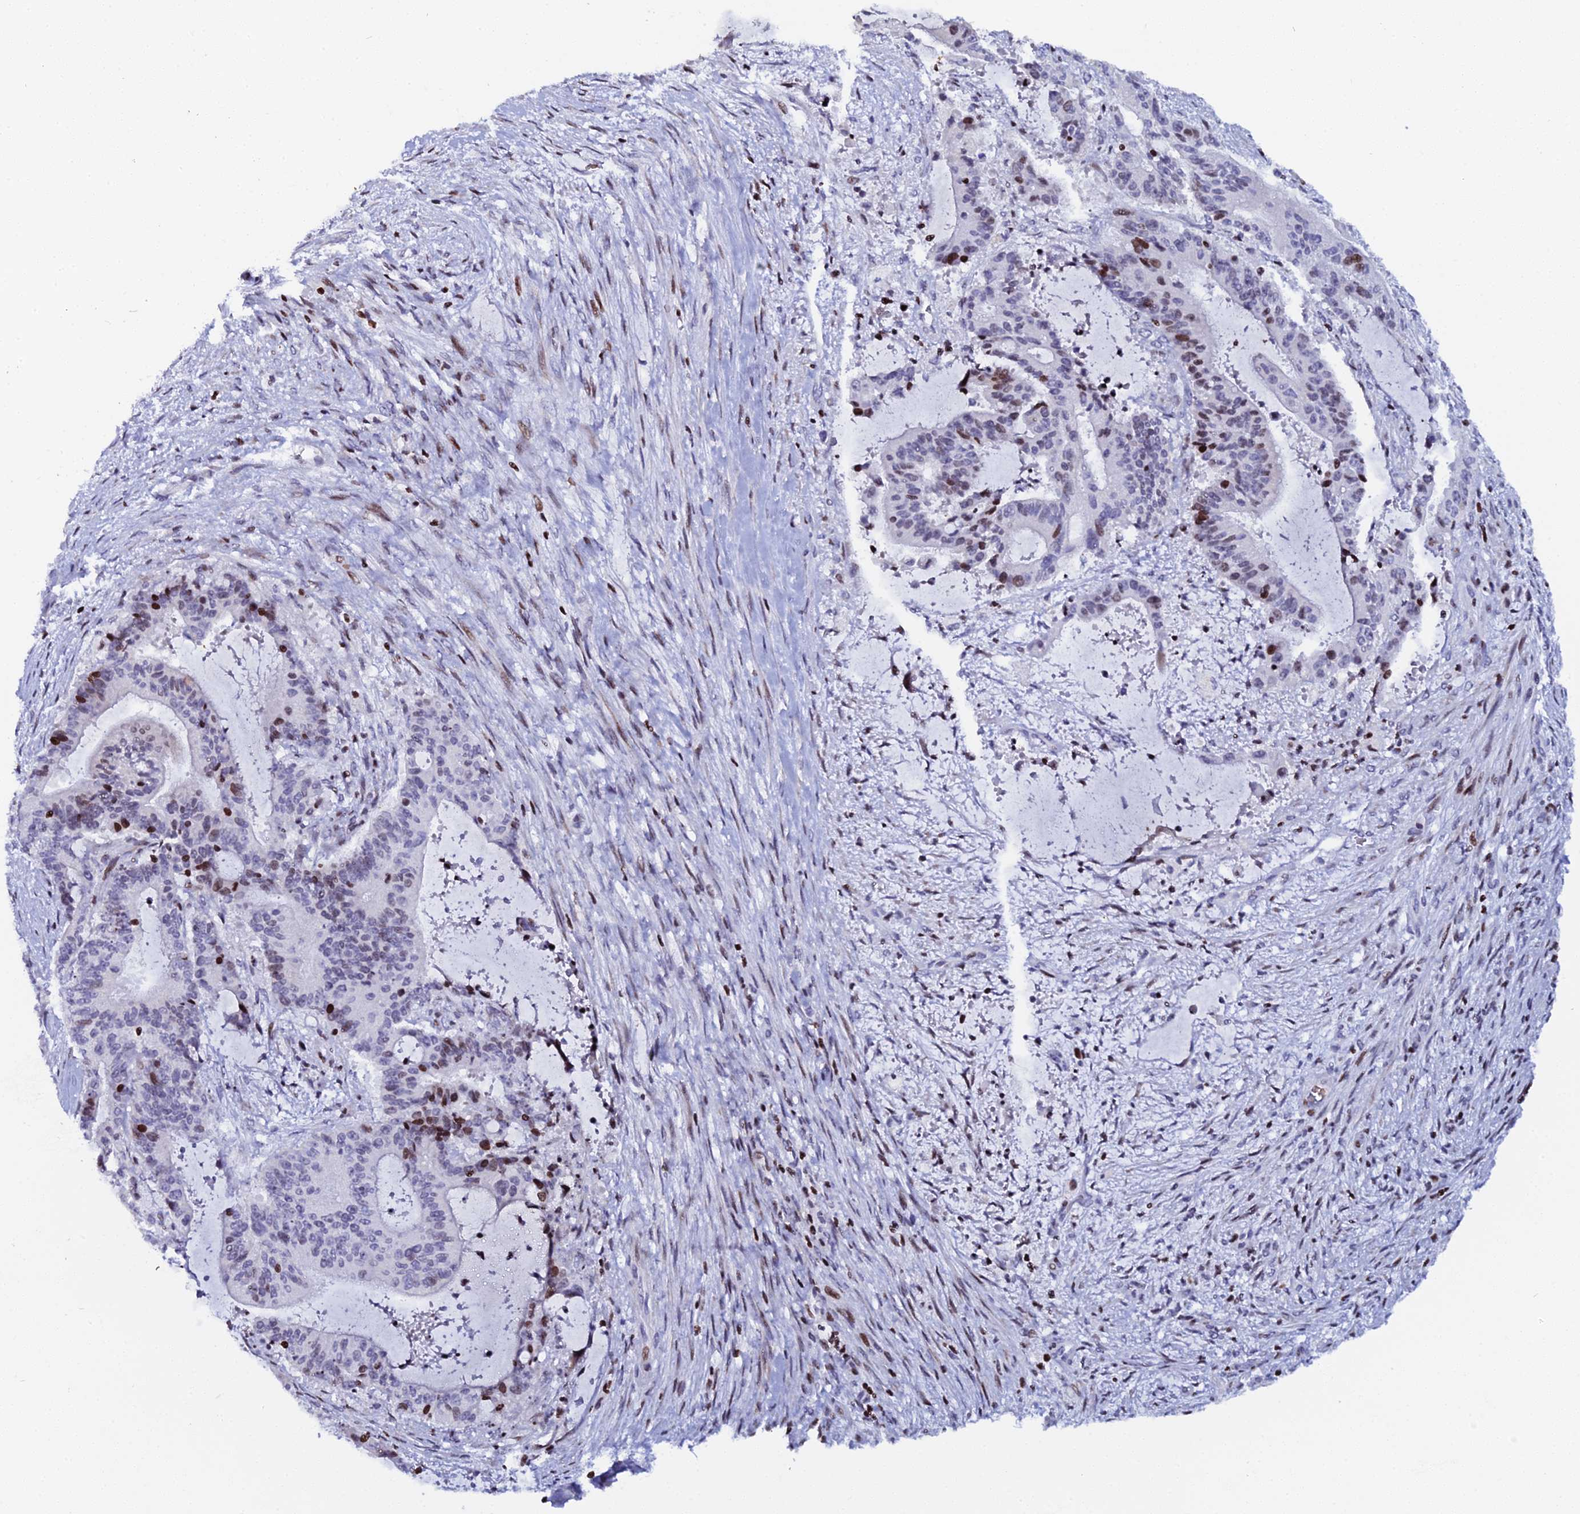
{"staining": {"intensity": "moderate", "quantity": "<25%", "location": "nuclear"}, "tissue": "liver cancer", "cell_type": "Tumor cells", "image_type": "cancer", "snomed": [{"axis": "morphology", "description": "Normal tissue, NOS"}, {"axis": "morphology", "description": "Cholangiocarcinoma"}, {"axis": "topography", "description": "Liver"}, {"axis": "topography", "description": "Peripheral nerve tissue"}], "caption": "Tumor cells show low levels of moderate nuclear staining in approximately <25% of cells in liver cancer (cholangiocarcinoma).", "gene": "MYNN", "patient": {"sex": "female", "age": 73}}